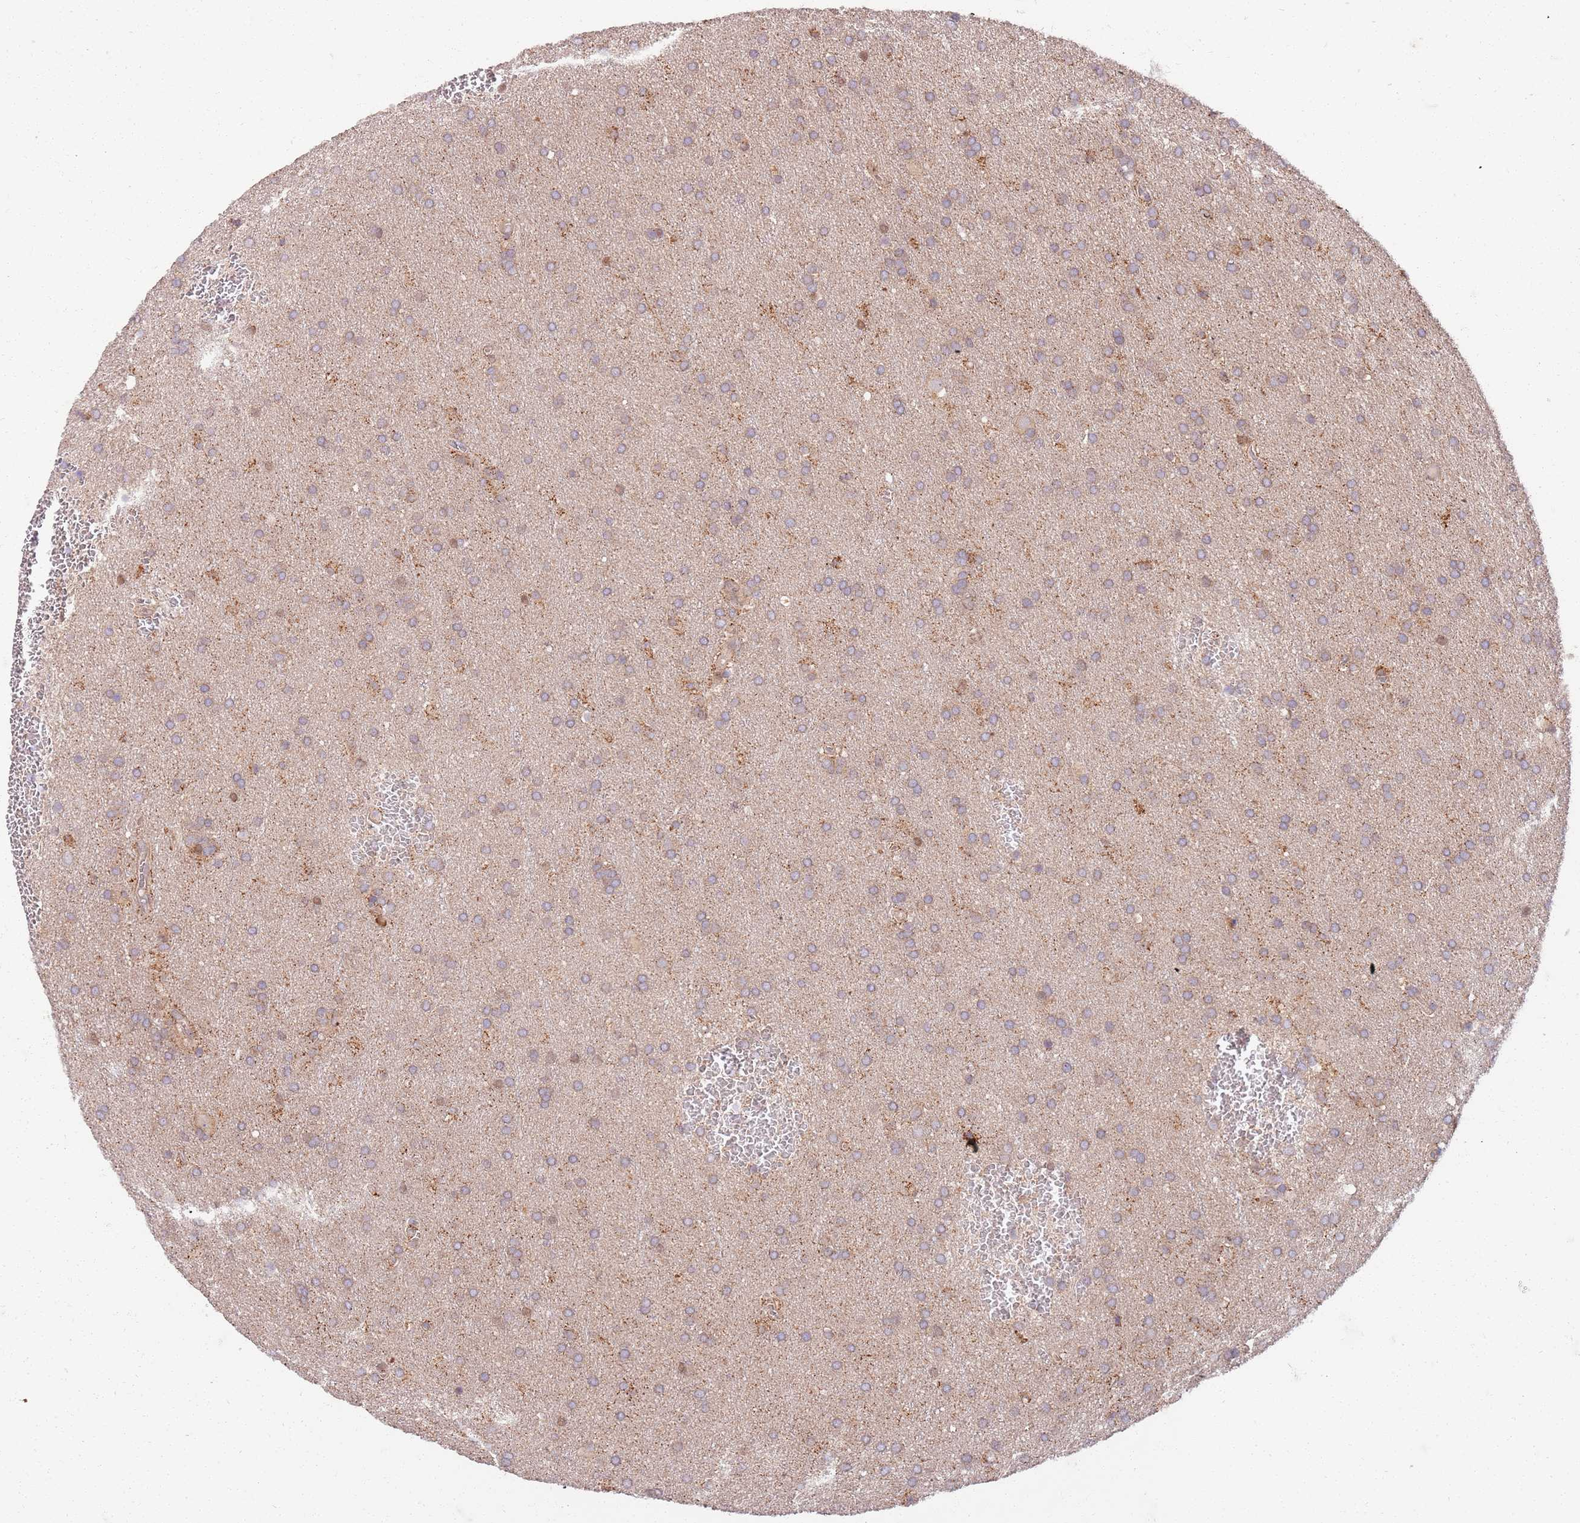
{"staining": {"intensity": "weak", "quantity": "25%-75%", "location": "cytoplasmic/membranous"}, "tissue": "glioma", "cell_type": "Tumor cells", "image_type": "cancer", "snomed": [{"axis": "morphology", "description": "Glioma, malignant, Low grade"}, {"axis": "topography", "description": "Brain"}], "caption": "A low amount of weak cytoplasmic/membranous positivity is appreciated in about 25%-75% of tumor cells in malignant low-grade glioma tissue.", "gene": "OSBP", "patient": {"sex": "female", "age": 32}}